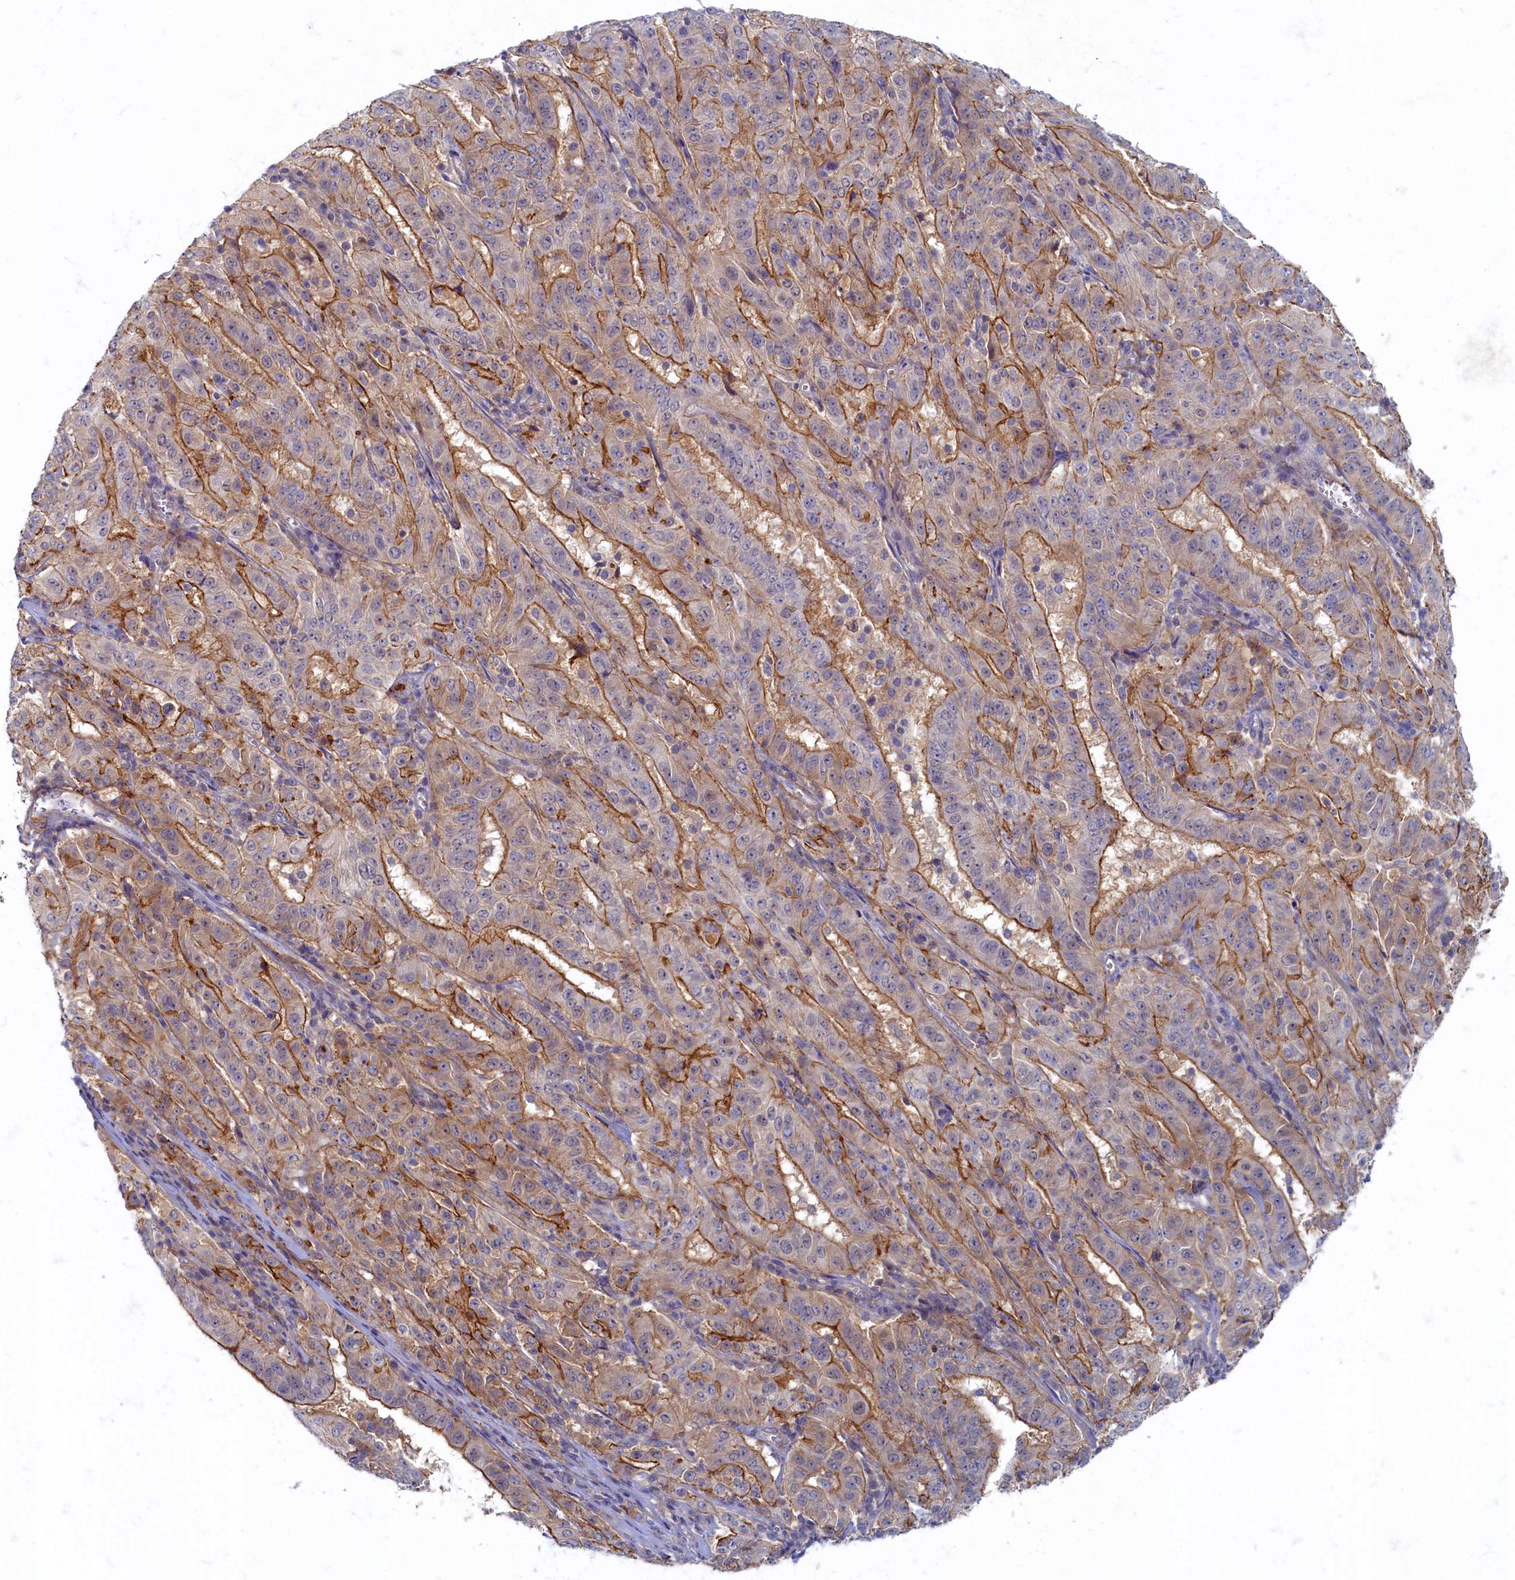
{"staining": {"intensity": "moderate", "quantity": "25%-75%", "location": "cytoplasmic/membranous"}, "tissue": "pancreatic cancer", "cell_type": "Tumor cells", "image_type": "cancer", "snomed": [{"axis": "morphology", "description": "Adenocarcinoma, NOS"}, {"axis": "topography", "description": "Pancreas"}], "caption": "Tumor cells exhibit medium levels of moderate cytoplasmic/membranous positivity in about 25%-75% of cells in human adenocarcinoma (pancreatic). Immunohistochemistry (ihc) stains the protein in brown and the nuclei are stained blue.", "gene": "PSMG2", "patient": {"sex": "male", "age": 63}}